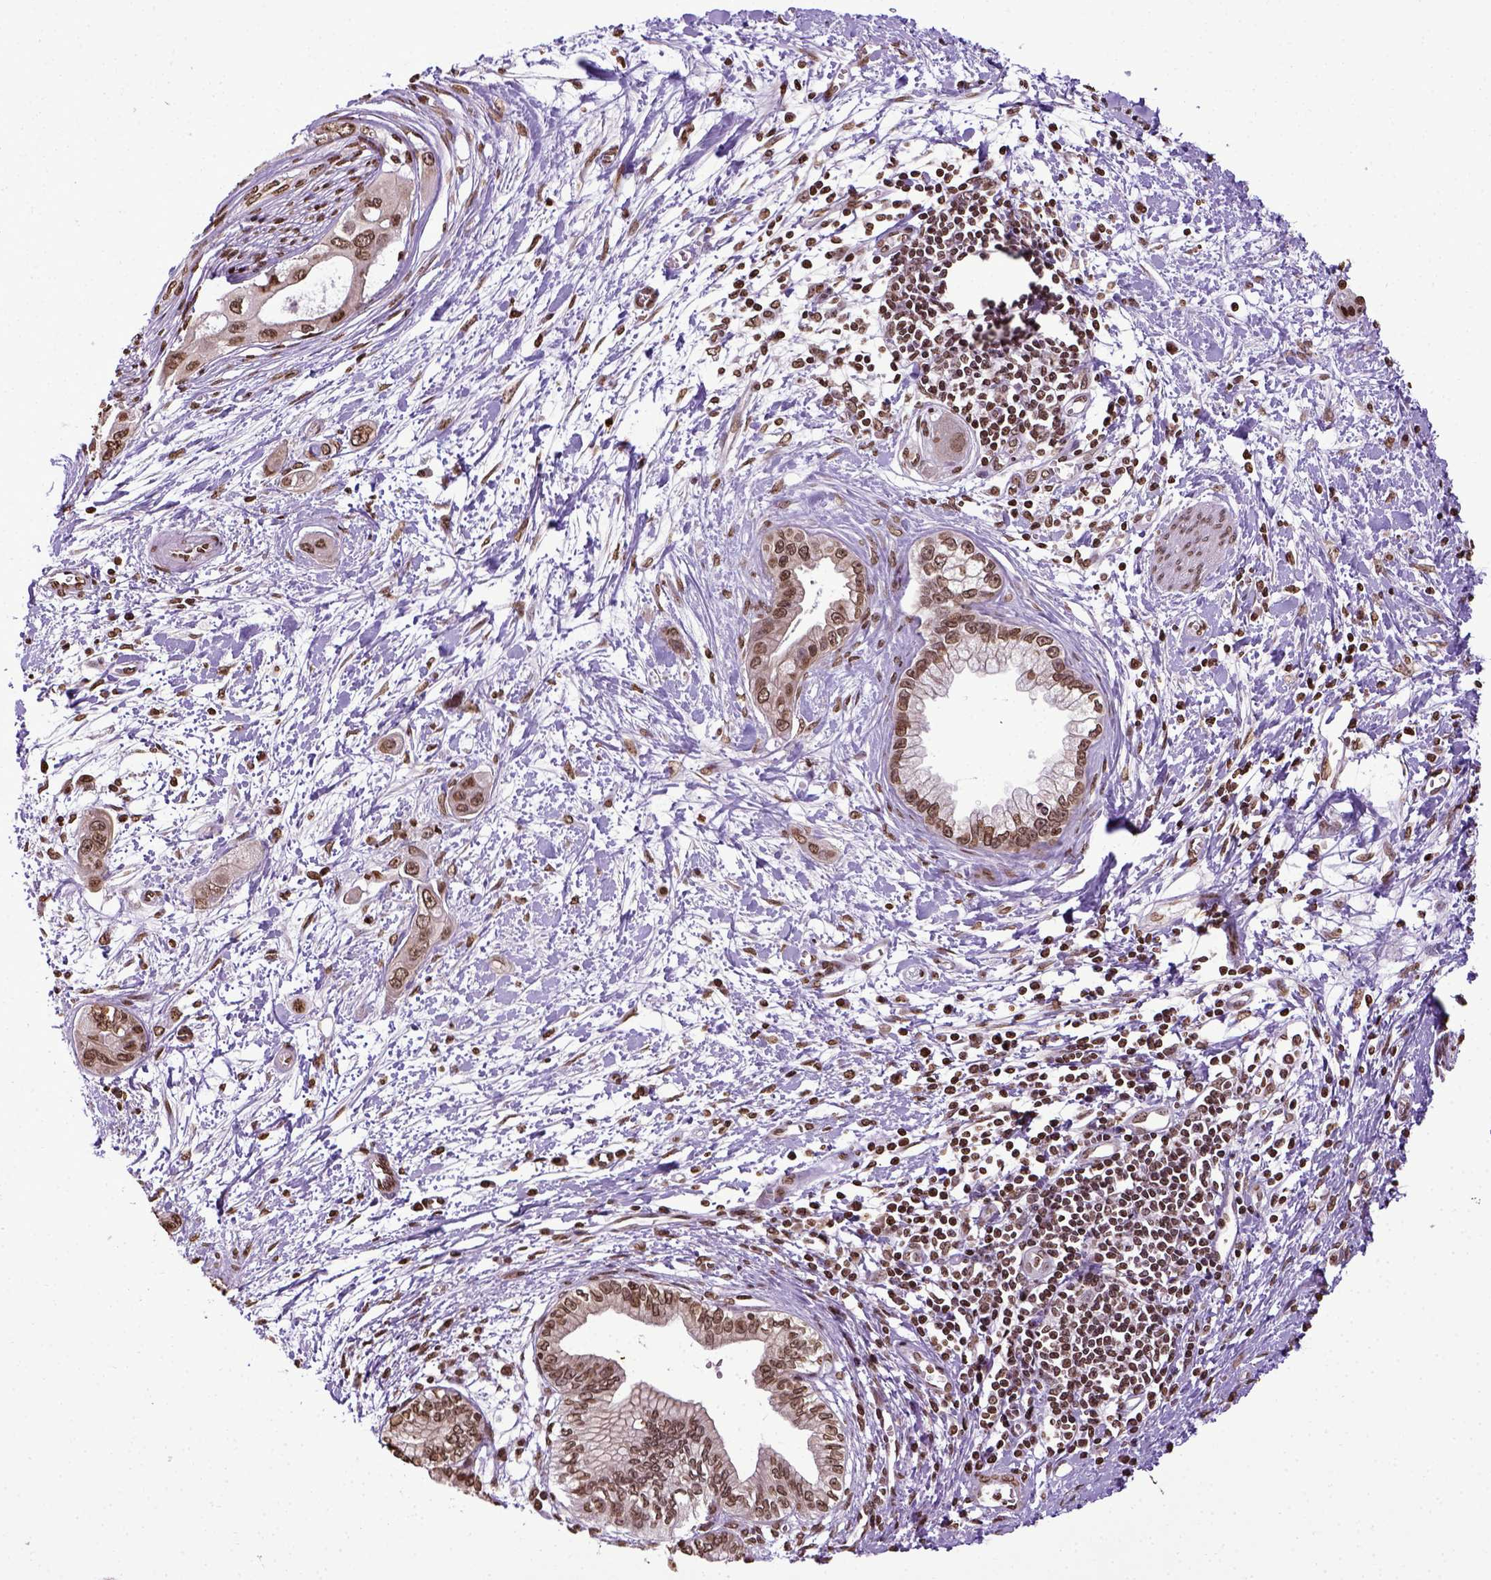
{"staining": {"intensity": "moderate", "quantity": ">75%", "location": "nuclear"}, "tissue": "pancreatic cancer", "cell_type": "Tumor cells", "image_type": "cancer", "snomed": [{"axis": "morphology", "description": "Adenocarcinoma, NOS"}, {"axis": "topography", "description": "Pancreas"}], "caption": "Human adenocarcinoma (pancreatic) stained for a protein (brown) shows moderate nuclear positive staining in approximately >75% of tumor cells.", "gene": "ZNF75D", "patient": {"sex": "male", "age": 60}}